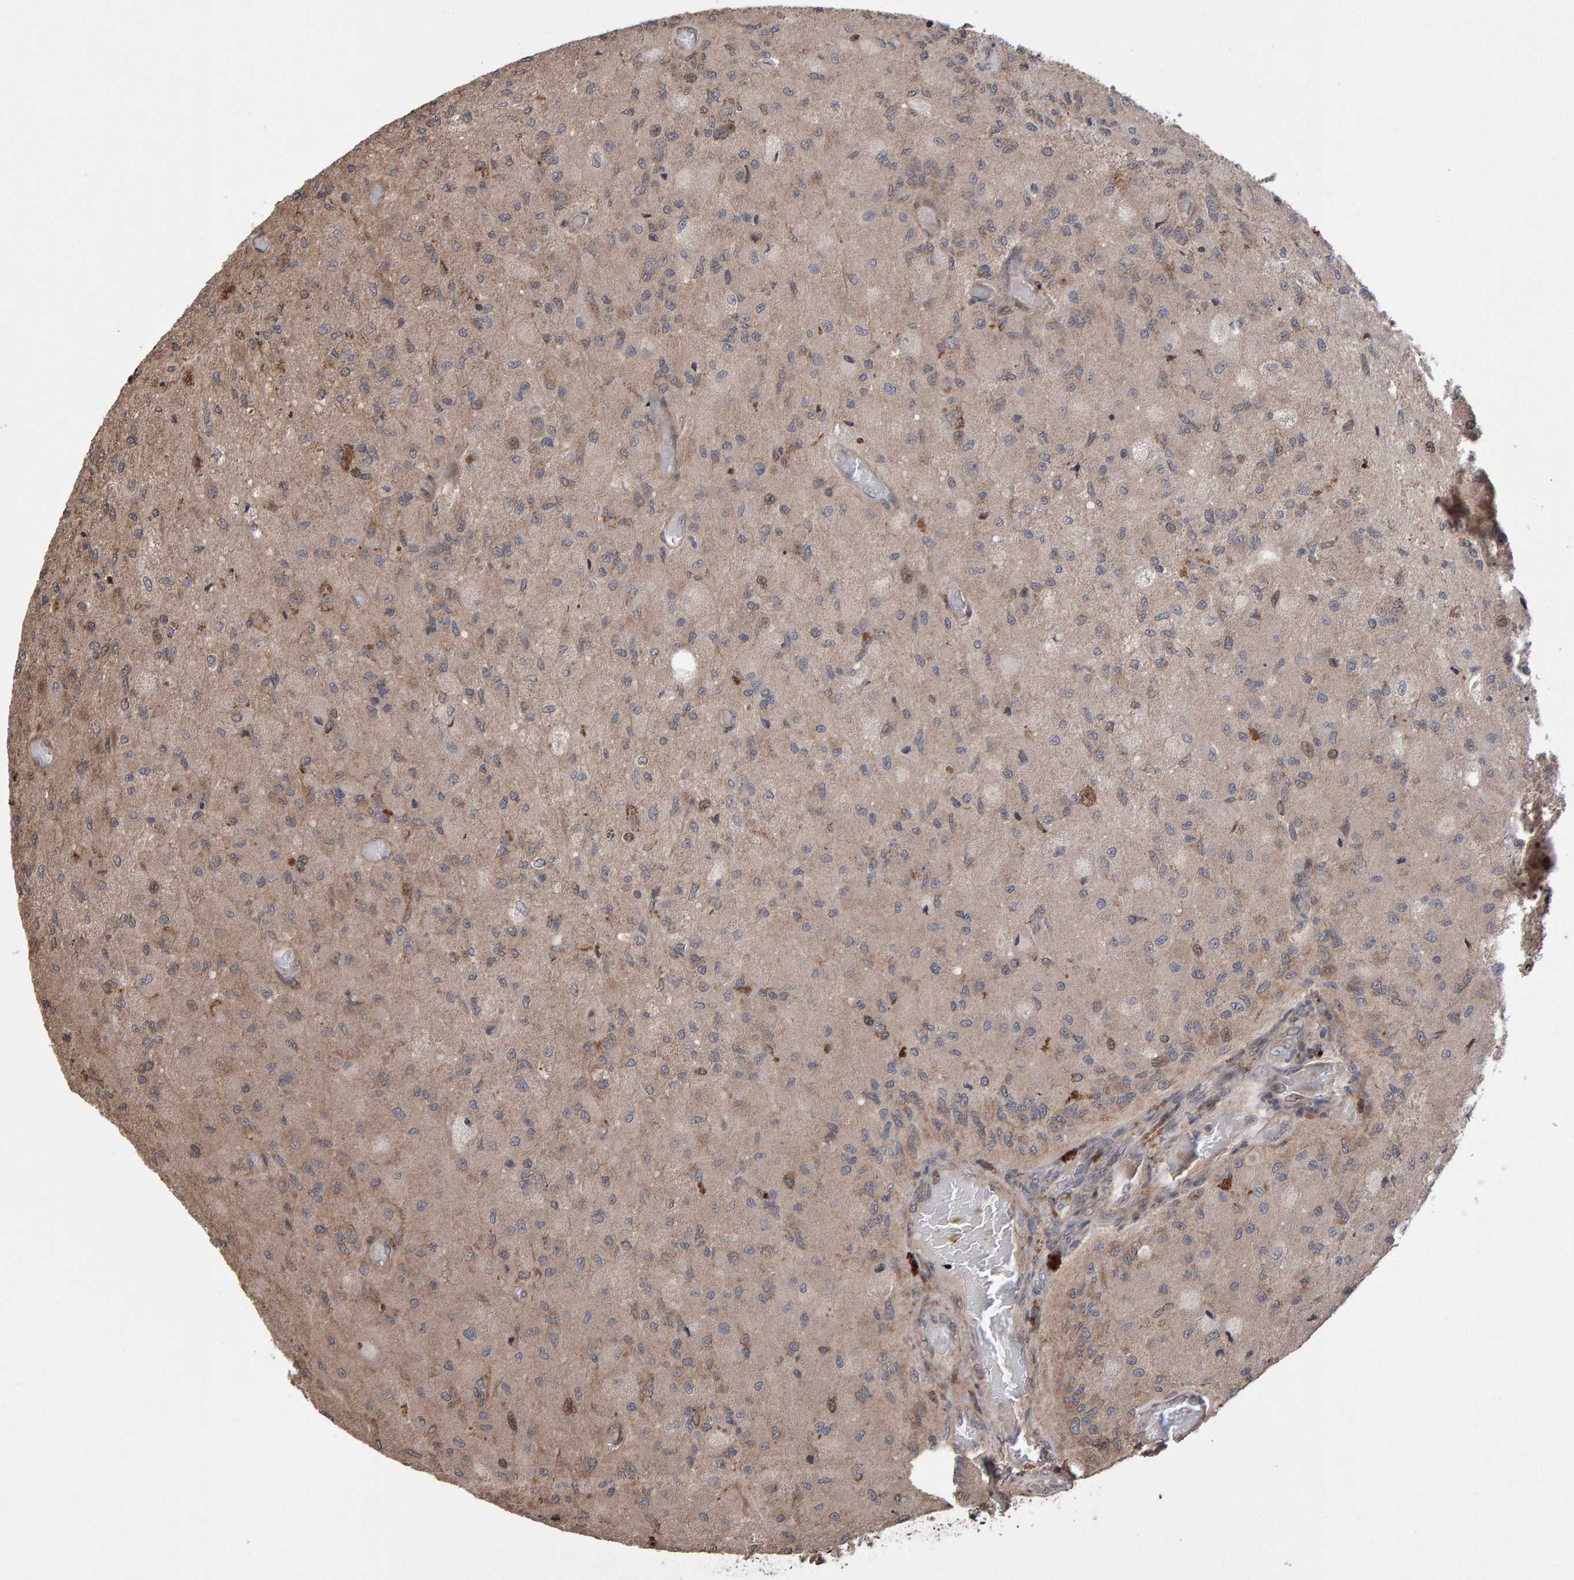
{"staining": {"intensity": "weak", "quantity": "25%-75%", "location": "cytoplasmic/membranous"}, "tissue": "glioma", "cell_type": "Tumor cells", "image_type": "cancer", "snomed": [{"axis": "morphology", "description": "Normal tissue, NOS"}, {"axis": "morphology", "description": "Glioma, malignant, High grade"}, {"axis": "topography", "description": "Cerebral cortex"}], "caption": "Glioma was stained to show a protein in brown. There is low levels of weak cytoplasmic/membranous staining in about 25%-75% of tumor cells. (Stains: DAB in brown, nuclei in blue, Microscopy: brightfield microscopy at high magnification).", "gene": "PECR", "patient": {"sex": "male", "age": 77}}